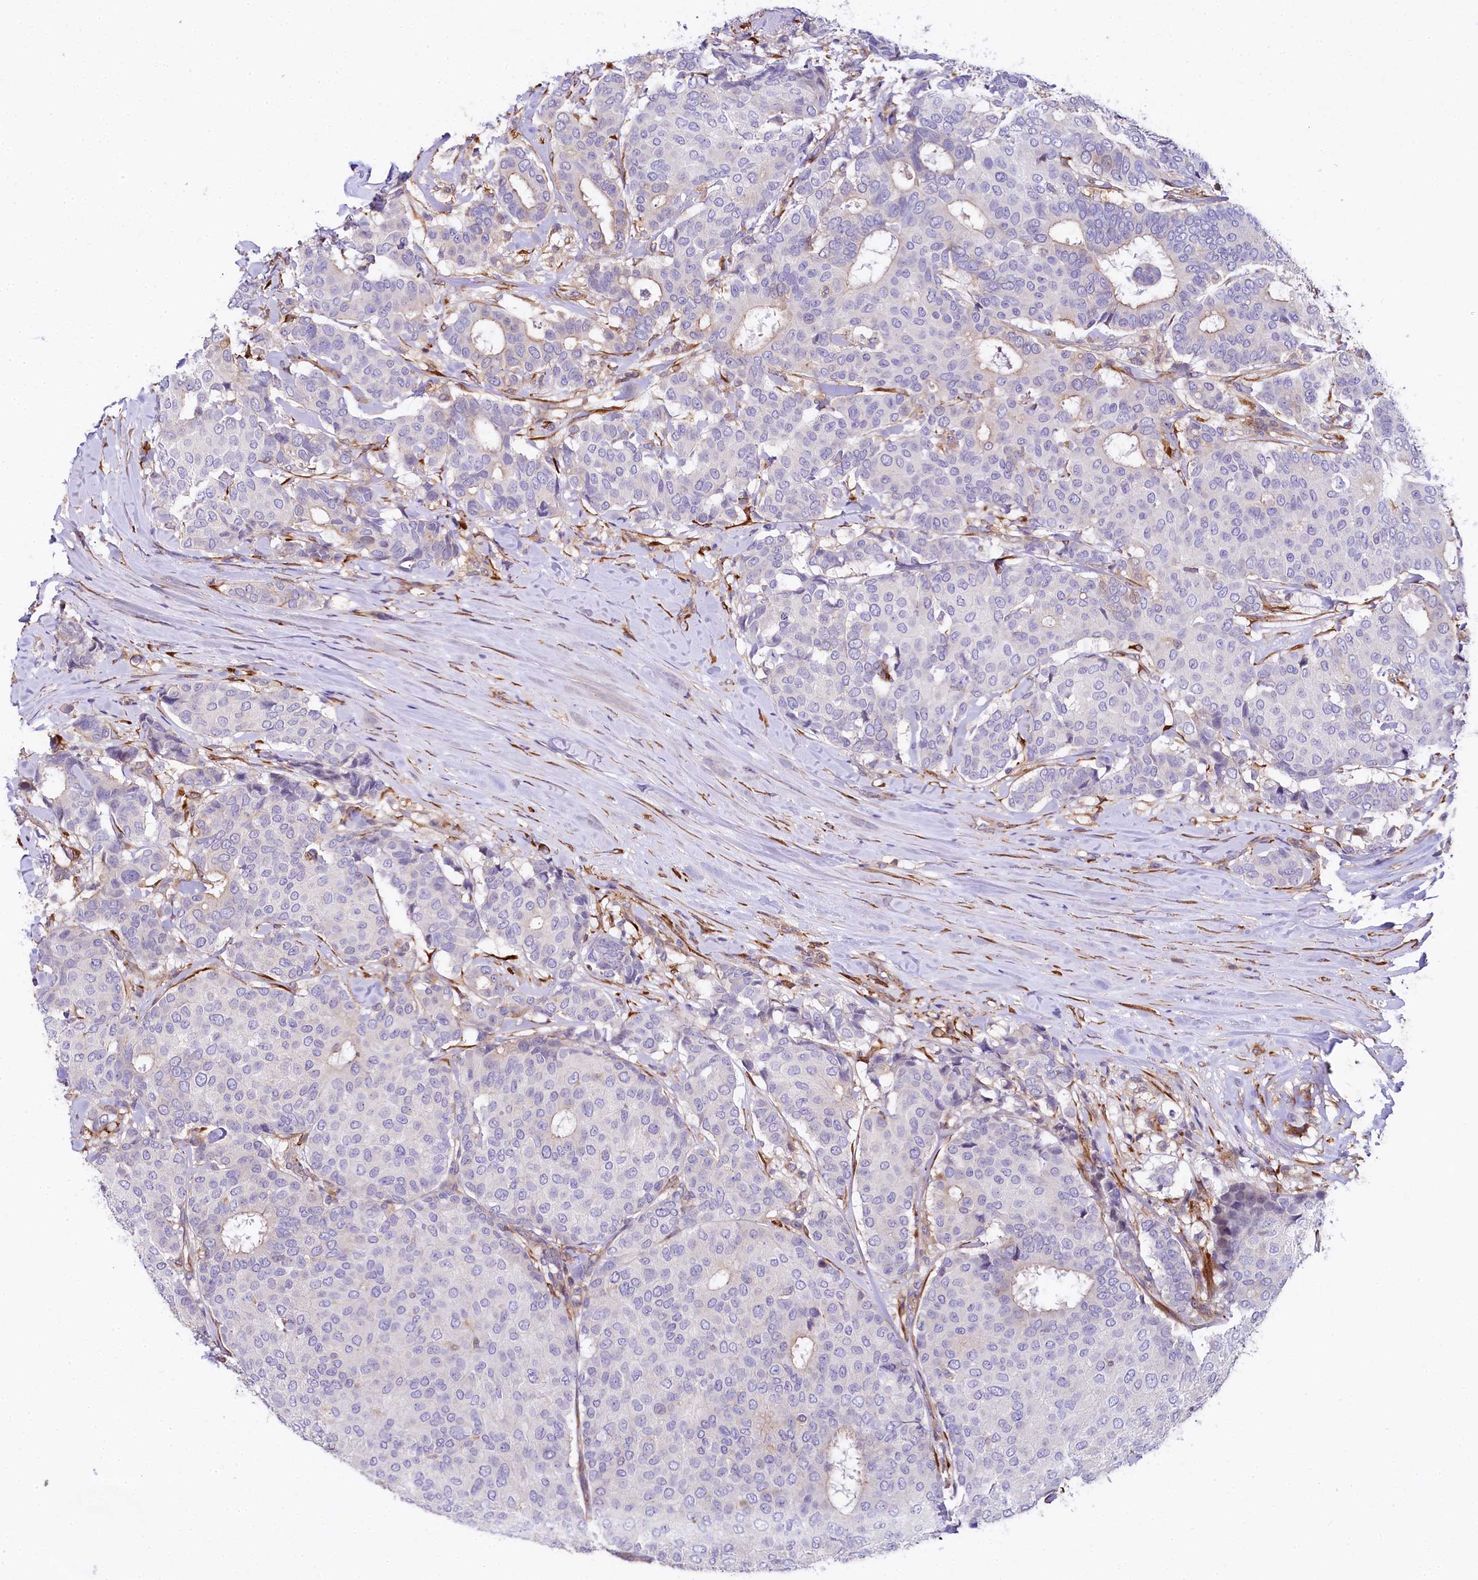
{"staining": {"intensity": "negative", "quantity": "none", "location": "none"}, "tissue": "breast cancer", "cell_type": "Tumor cells", "image_type": "cancer", "snomed": [{"axis": "morphology", "description": "Duct carcinoma"}, {"axis": "topography", "description": "Breast"}], "caption": "Breast cancer was stained to show a protein in brown. There is no significant staining in tumor cells.", "gene": "FCHSD2", "patient": {"sex": "female", "age": 75}}